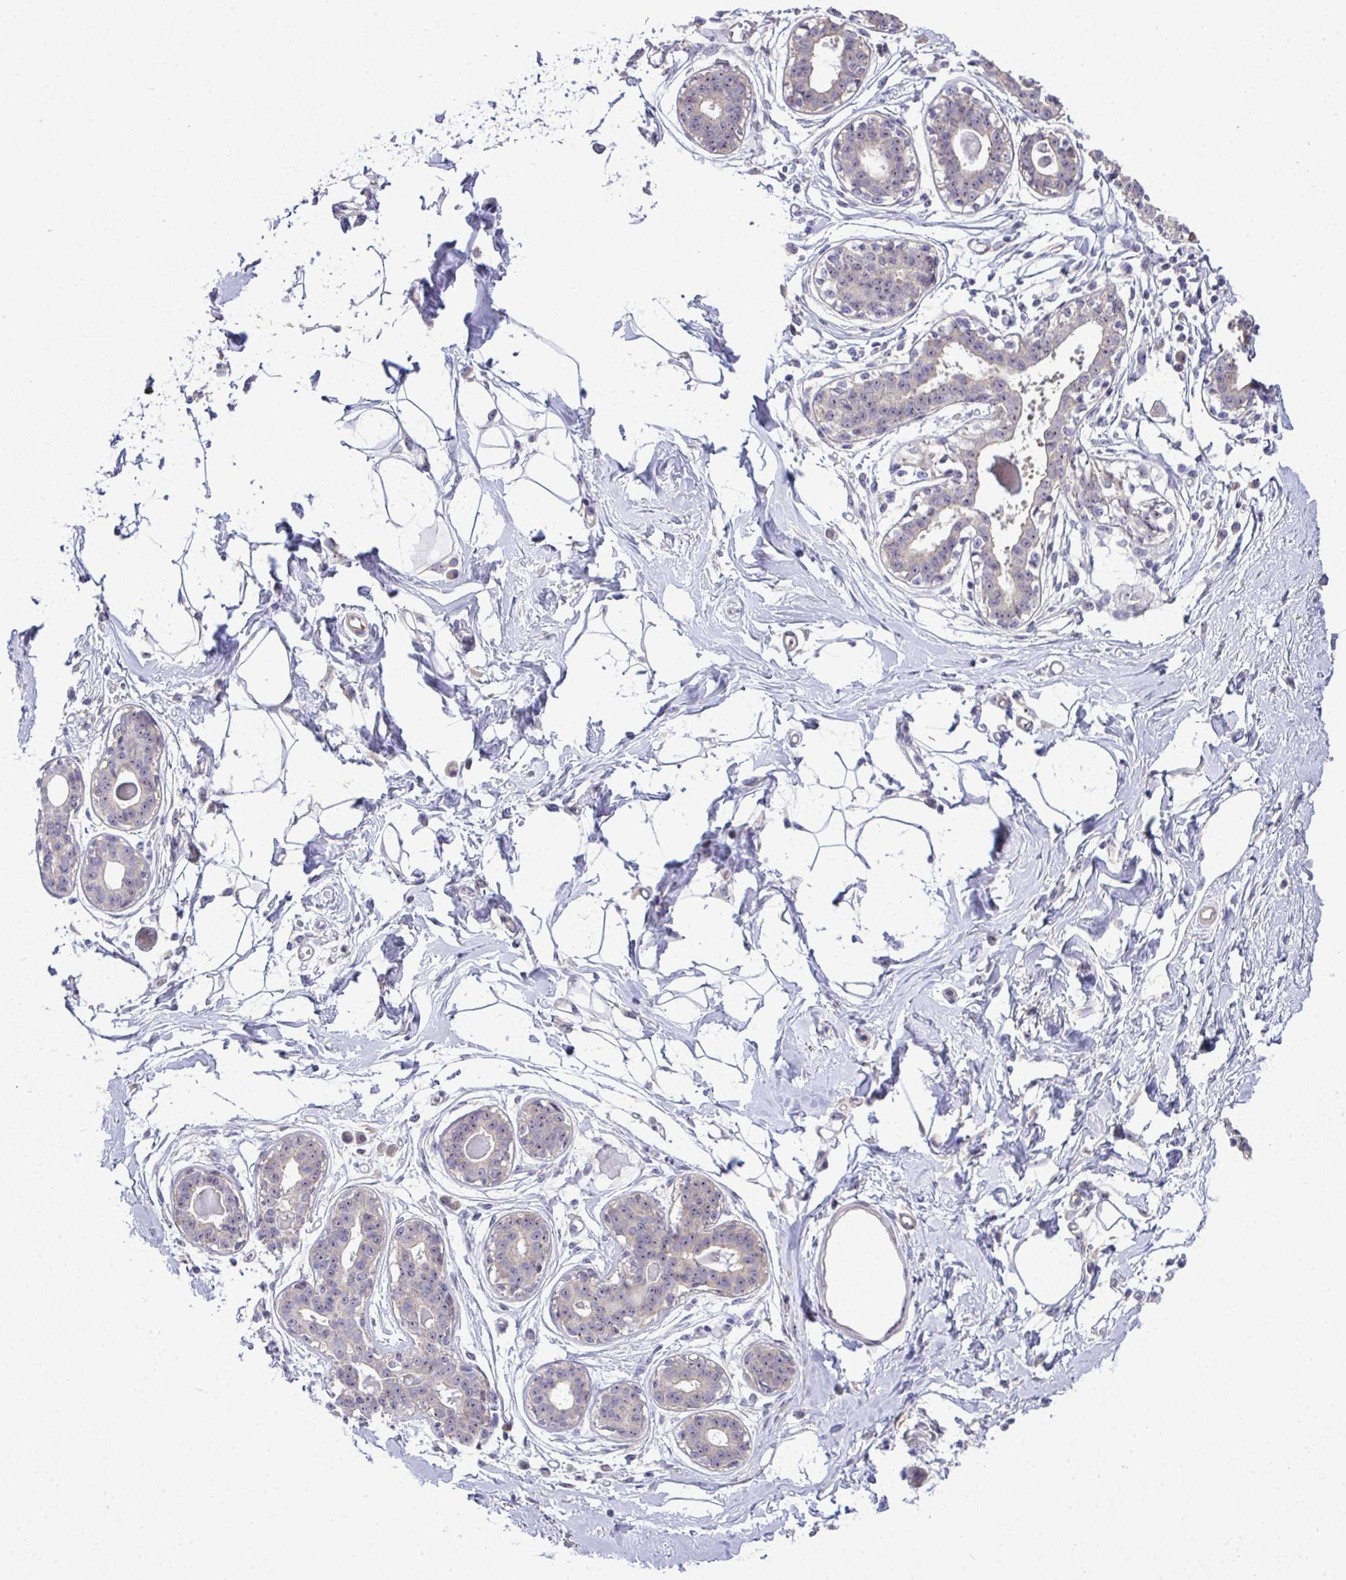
{"staining": {"intensity": "negative", "quantity": "none", "location": "none"}, "tissue": "breast", "cell_type": "Adipocytes", "image_type": "normal", "snomed": [{"axis": "morphology", "description": "Normal tissue, NOS"}, {"axis": "topography", "description": "Breast"}], "caption": "Normal breast was stained to show a protein in brown. There is no significant staining in adipocytes. The staining was performed using DAB to visualize the protein expression in brown, while the nuclei were stained in blue with hematoxylin (Magnification: 20x).", "gene": "NT5C1A", "patient": {"sex": "female", "age": 45}}